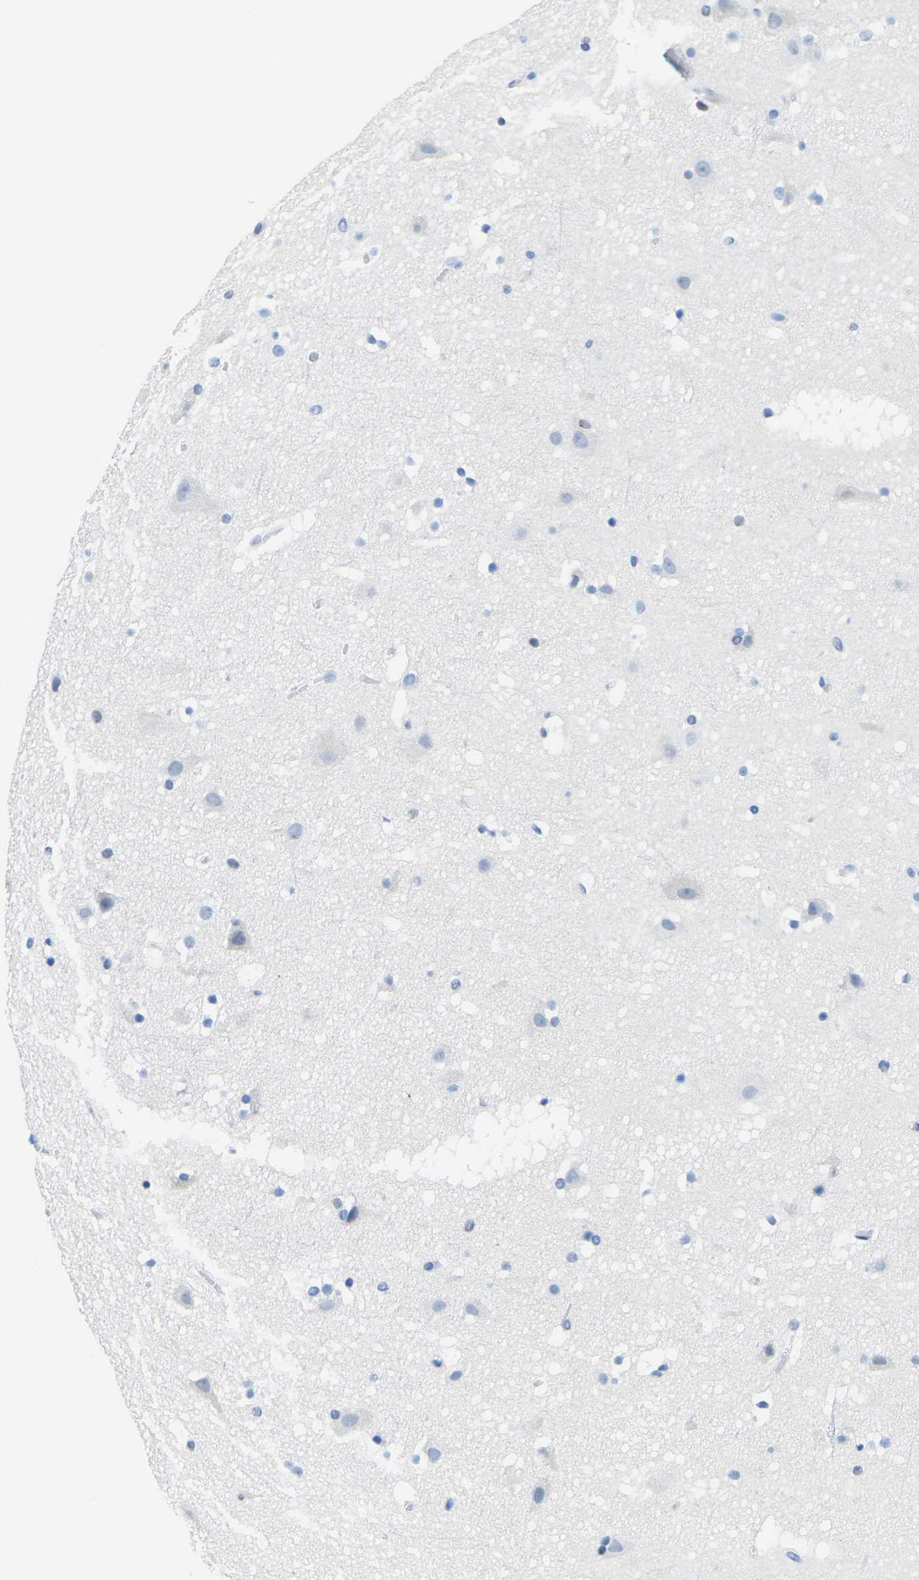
{"staining": {"intensity": "negative", "quantity": "none", "location": "none"}, "tissue": "cerebral cortex", "cell_type": "Endothelial cells", "image_type": "normal", "snomed": [{"axis": "morphology", "description": "Normal tissue, NOS"}, {"axis": "topography", "description": "Cerebral cortex"}], "caption": "High power microscopy micrograph of an immunohistochemistry (IHC) histopathology image of normal cerebral cortex, revealing no significant positivity in endothelial cells. The staining was performed using DAB to visualize the protein expression in brown, while the nuclei were stained in blue with hematoxylin (Magnification: 20x).", "gene": "DRAXIN", "patient": {"sex": "male", "age": 45}}